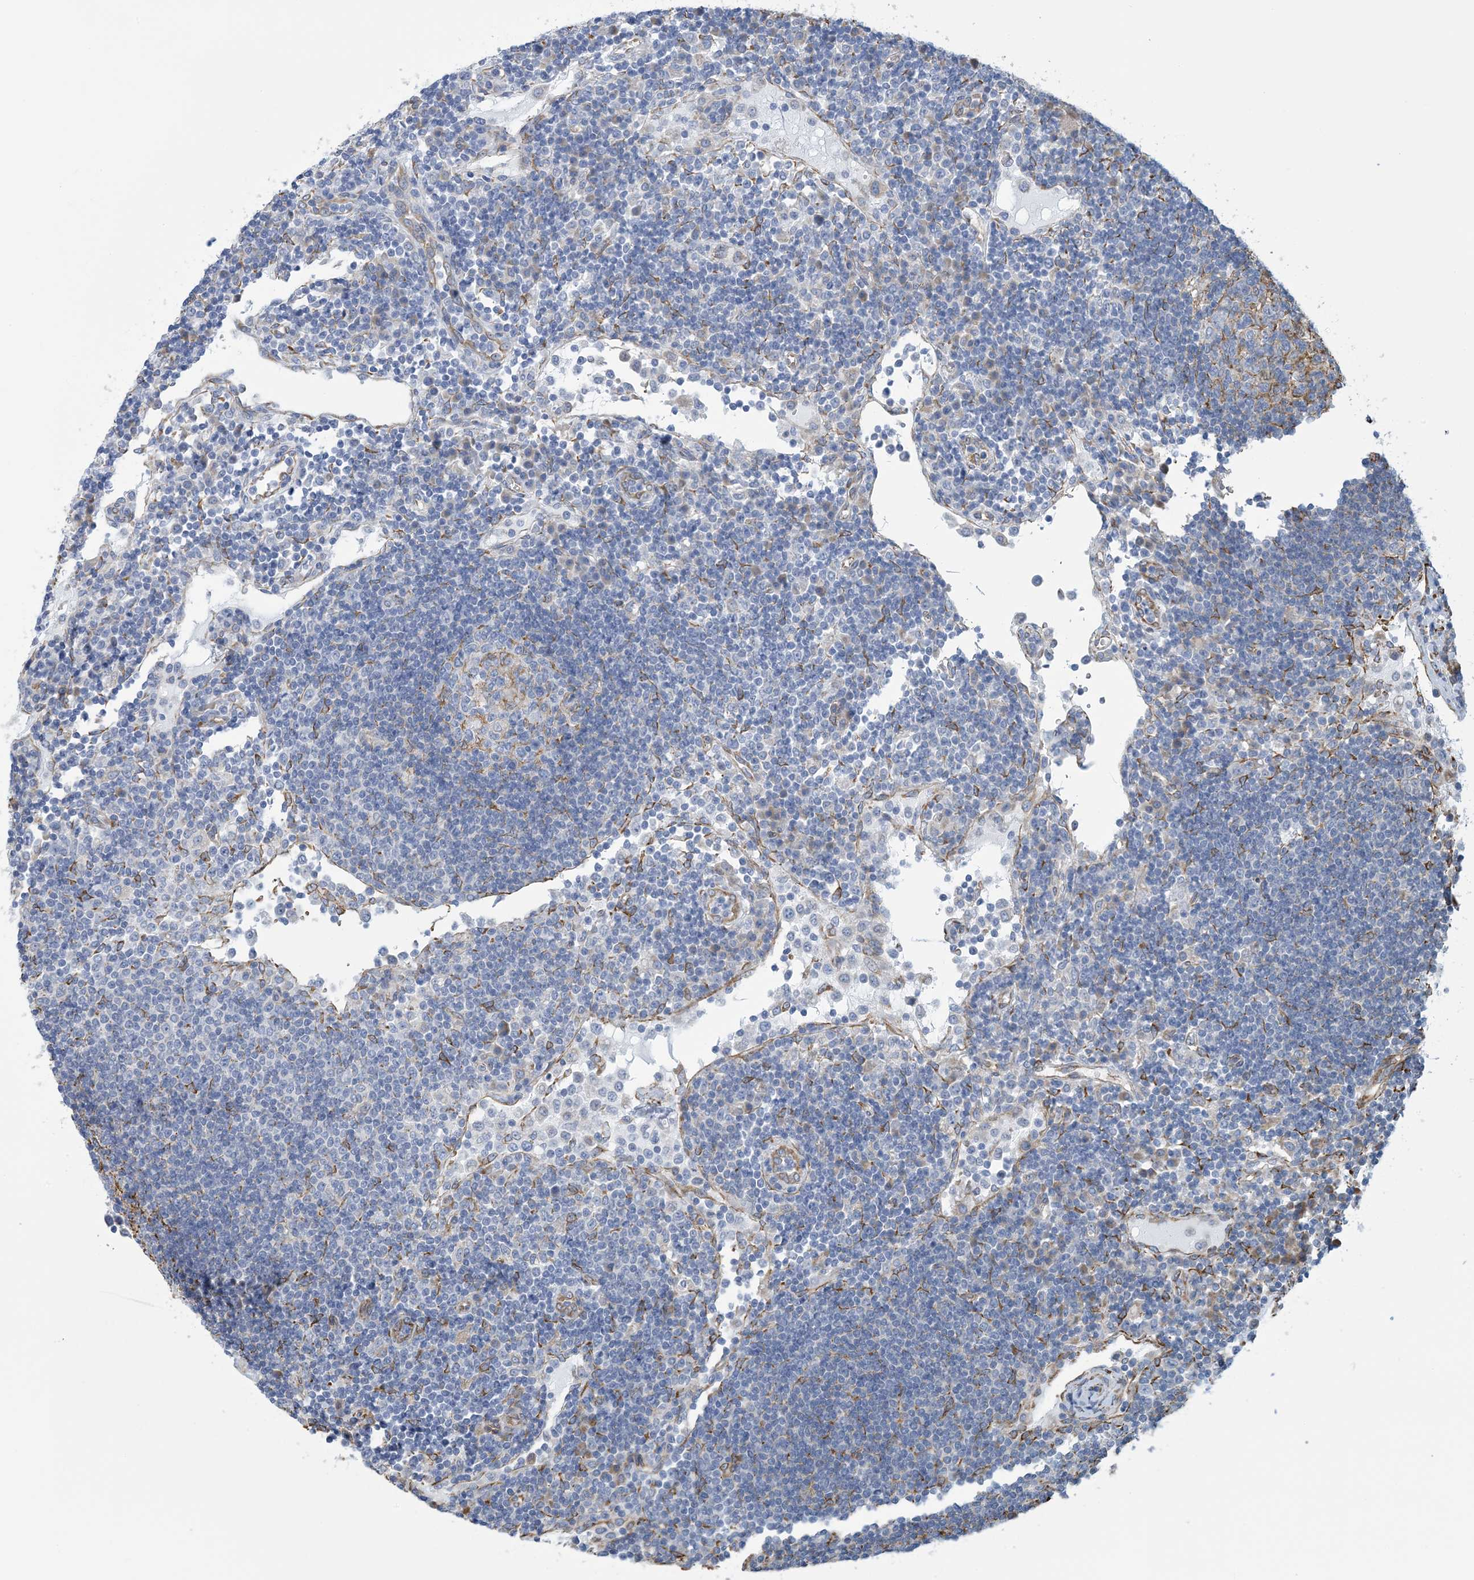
{"staining": {"intensity": "negative", "quantity": "none", "location": "none"}, "tissue": "lymph node", "cell_type": "Germinal center cells", "image_type": "normal", "snomed": [{"axis": "morphology", "description": "Normal tissue, NOS"}, {"axis": "topography", "description": "Lymph node"}], "caption": "The immunohistochemistry histopathology image has no significant staining in germinal center cells of lymph node.", "gene": "CCDC14", "patient": {"sex": "female", "age": 53}}